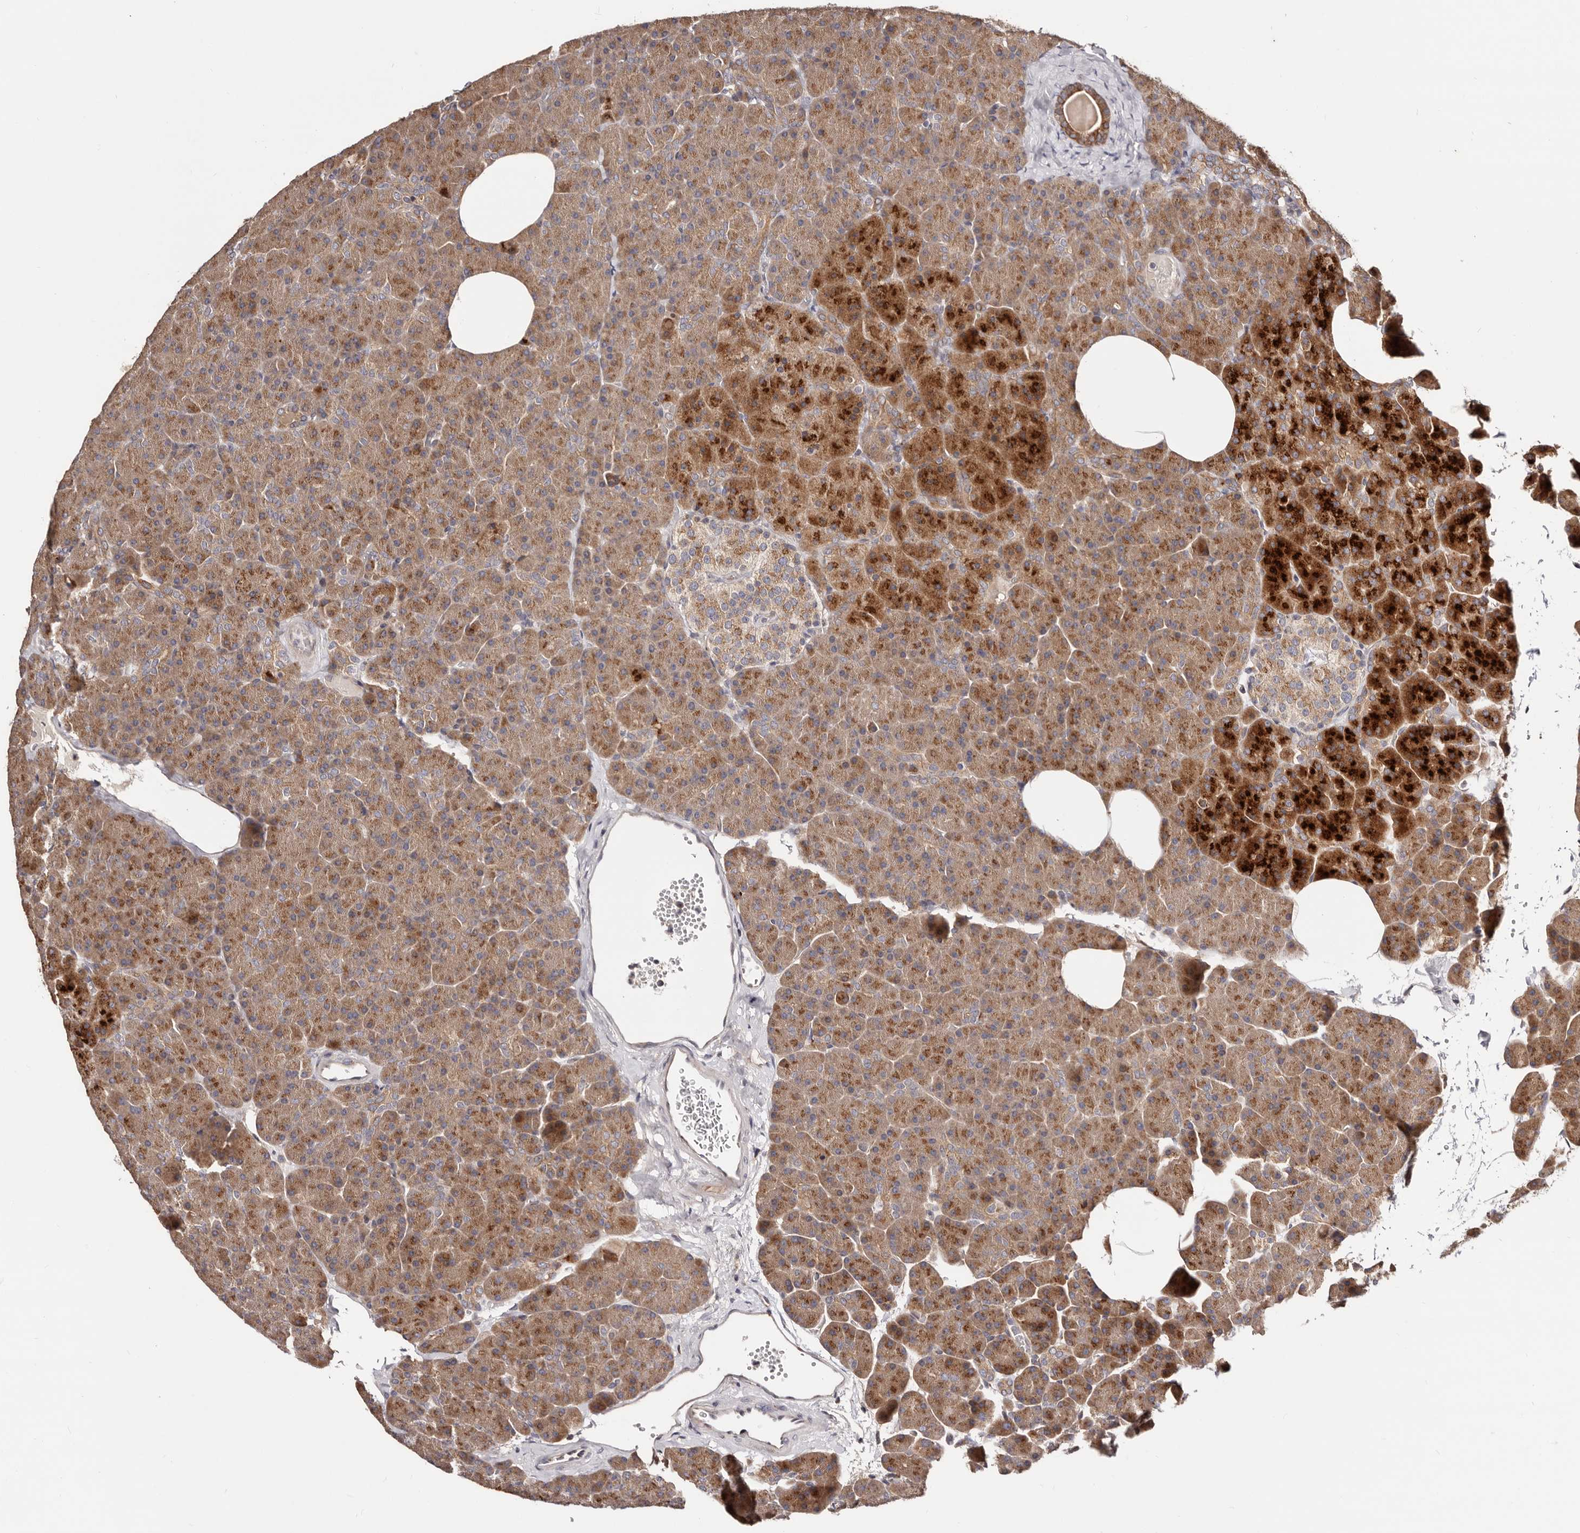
{"staining": {"intensity": "moderate", "quantity": ">75%", "location": "cytoplasmic/membranous"}, "tissue": "pancreas", "cell_type": "Exocrine glandular cells", "image_type": "normal", "snomed": [{"axis": "morphology", "description": "Normal tissue, NOS"}, {"axis": "morphology", "description": "Carcinoid, malignant, NOS"}, {"axis": "topography", "description": "Pancreas"}], "caption": "An IHC image of unremarkable tissue is shown. Protein staining in brown highlights moderate cytoplasmic/membranous positivity in pancreas within exocrine glandular cells.", "gene": "DACT2", "patient": {"sex": "female", "age": 35}}